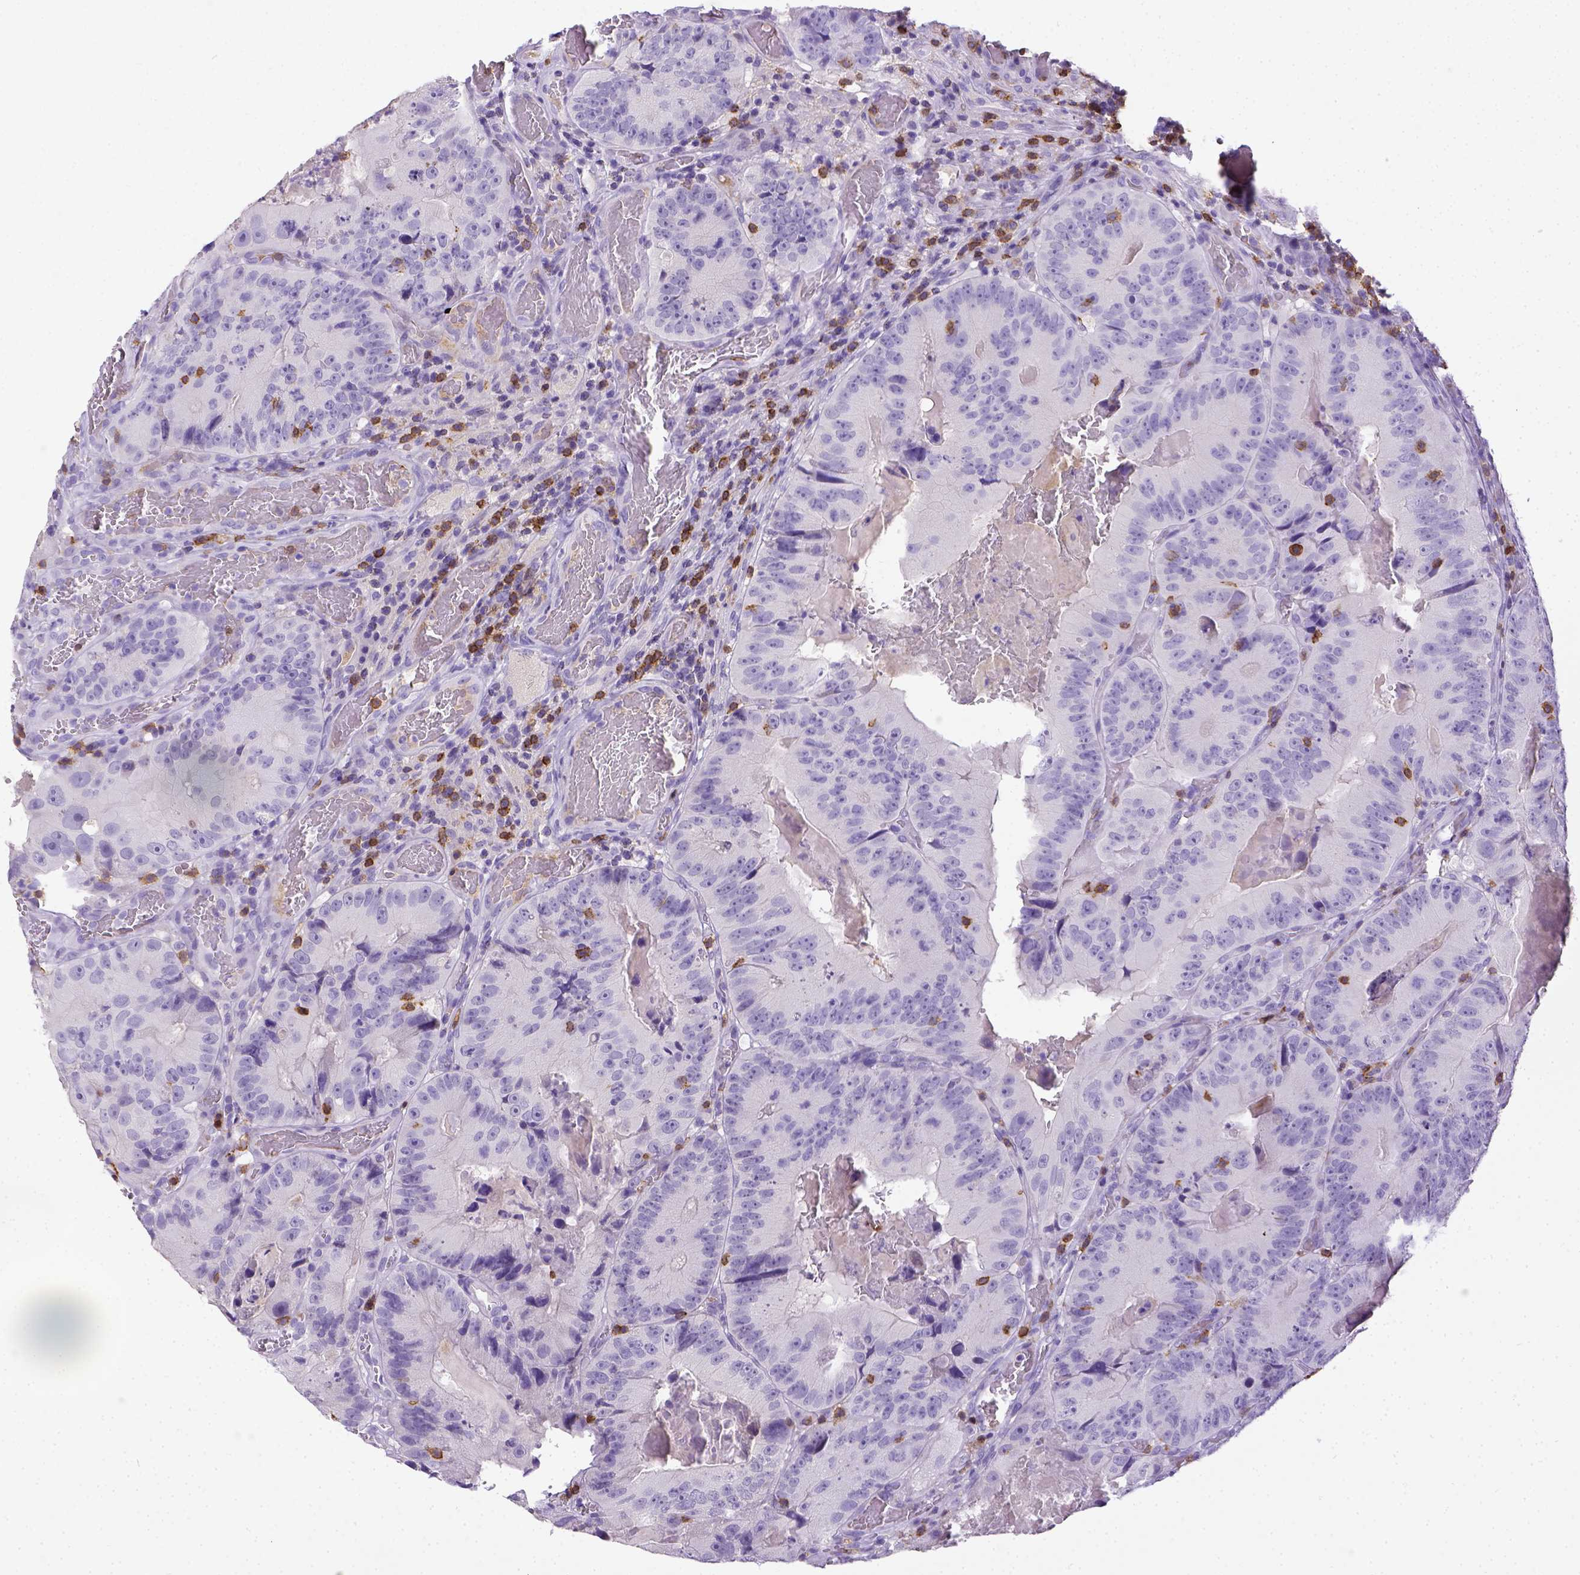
{"staining": {"intensity": "negative", "quantity": "none", "location": "none"}, "tissue": "colorectal cancer", "cell_type": "Tumor cells", "image_type": "cancer", "snomed": [{"axis": "morphology", "description": "Adenocarcinoma, NOS"}, {"axis": "topography", "description": "Colon"}], "caption": "Protein analysis of colorectal cancer (adenocarcinoma) shows no significant positivity in tumor cells. The staining was performed using DAB to visualize the protein expression in brown, while the nuclei were stained in blue with hematoxylin (Magnification: 20x).", "gene": "CD3E", "patient": {"sex": "female", "age": 86}}